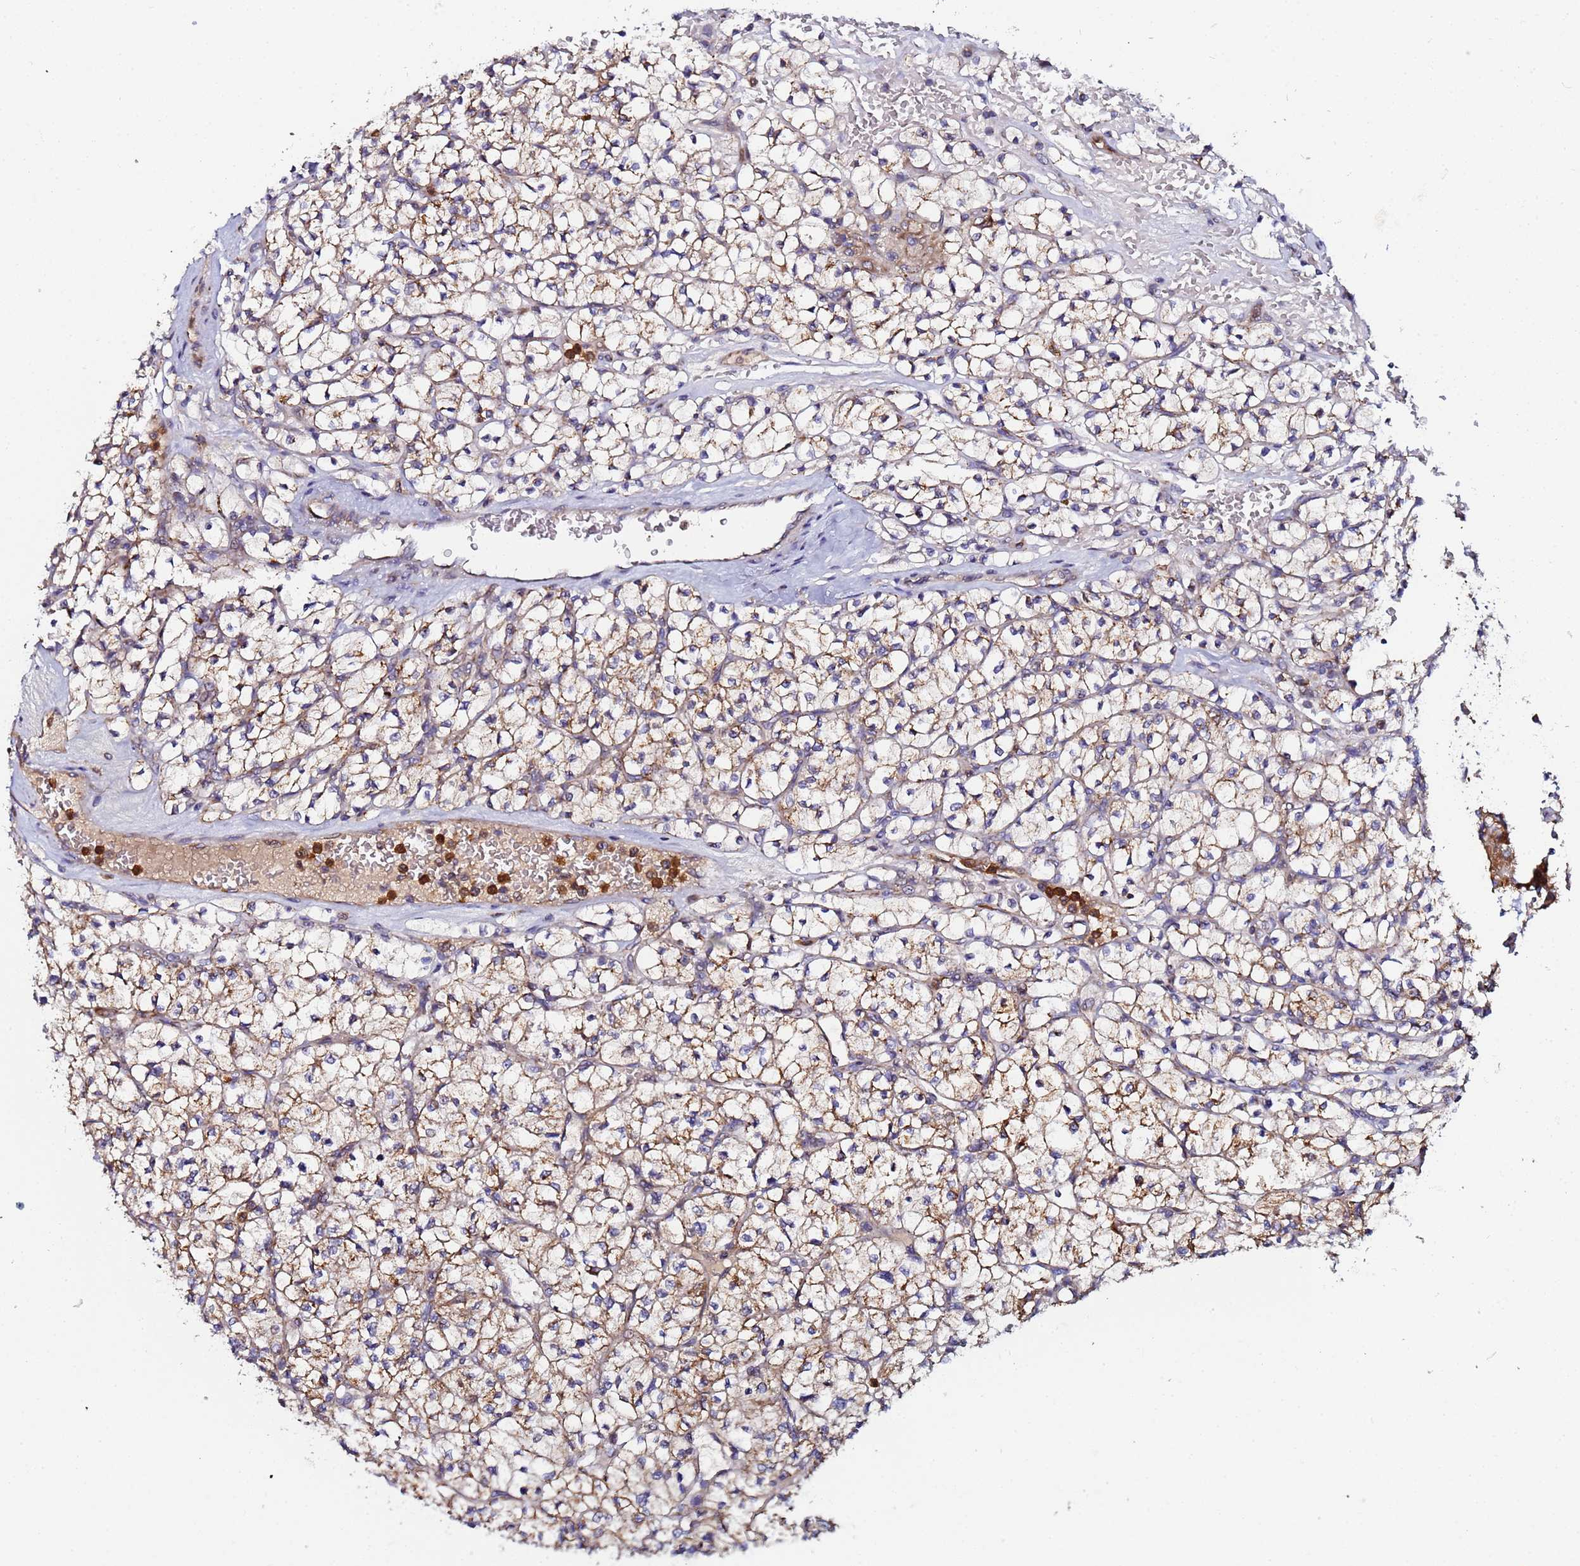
{"staining": {"intensity": "moderate", "quantity": ">75%", "location": "cytoplasmic/membranous"}, "tissue": "renal cancer", "cell_type": "Tumor cells", "image_type": "cancer", "snomed": [{"axis": "morphology", "description": "Adenocarcinoma, NOS"}, {"axis": "topography", "description": "Kidney"}], "caption": "Tumor cells demonstrate moderate cytoplasmic/membranous positivity in approximately >75% of cells in adenocarcinoma (renal). (IHC, brightfield microscopy, high magnification).", "gene": "CCDC127", "patient": {"sex": "female", "age": 64}}